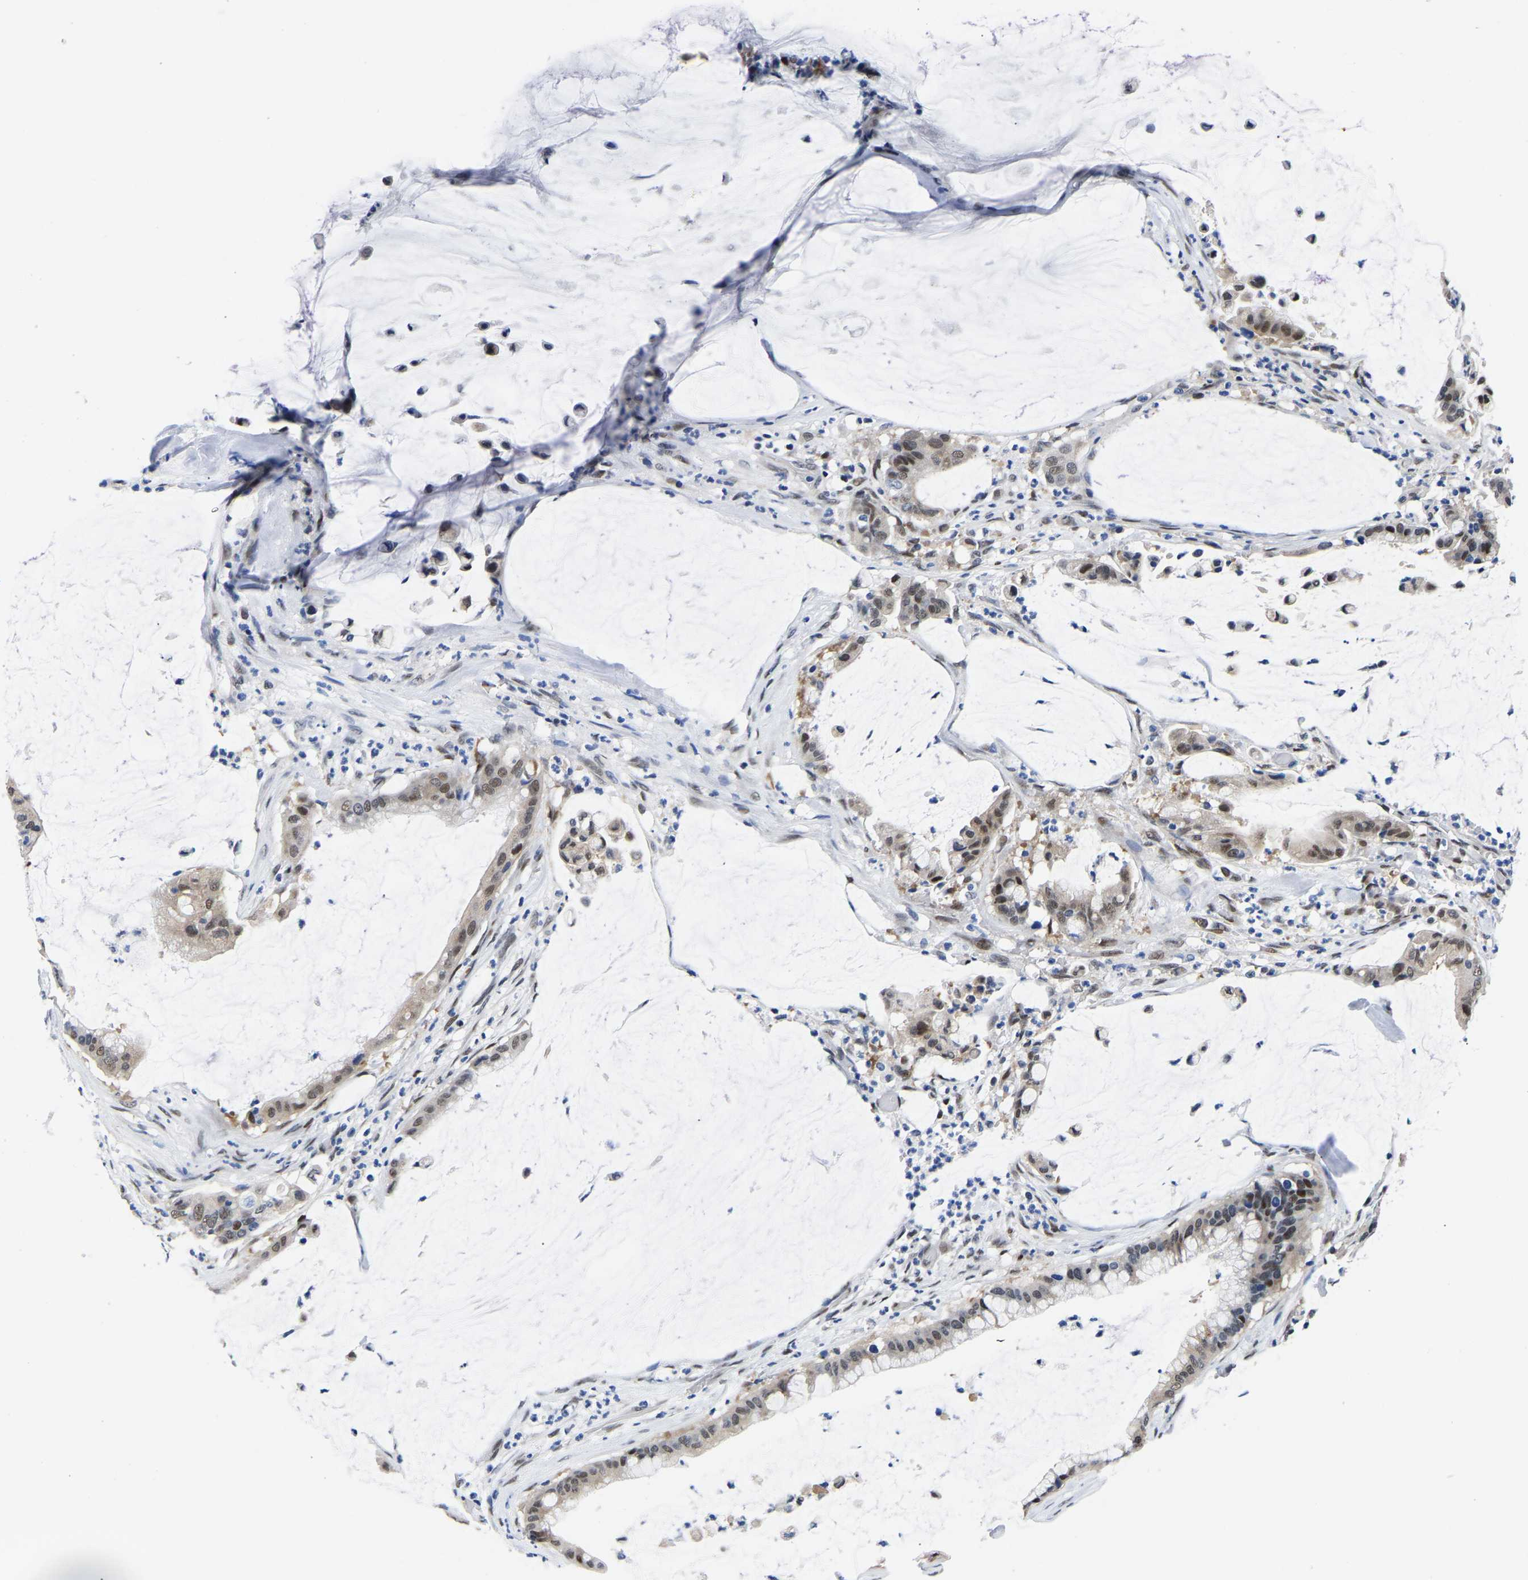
{"staining": {"intensity": "moderate", "quantity": "<25%", "location": "nuclear"}, "tissue": "pancreatic cancer", "cell_type": "Tumor cells", "image_type": "cancer", "snomed": [{"axis": "morphology", "description": "Adenocarcinoma, NOS"}, {"axis": "topography", "description": "Pancreas"}], "caption": "This histopathology image demonstrates pancreatic cancer (adenocarcinoma) stained with immunohistochemistry (IHC) to label a protein in brown. The nuclear of tumor cells show moderate positivity for the protein. Nuclei are counter-stained blue.", "gene": "PTRHD1", "patient": {"sex": "male", "age": 41}}